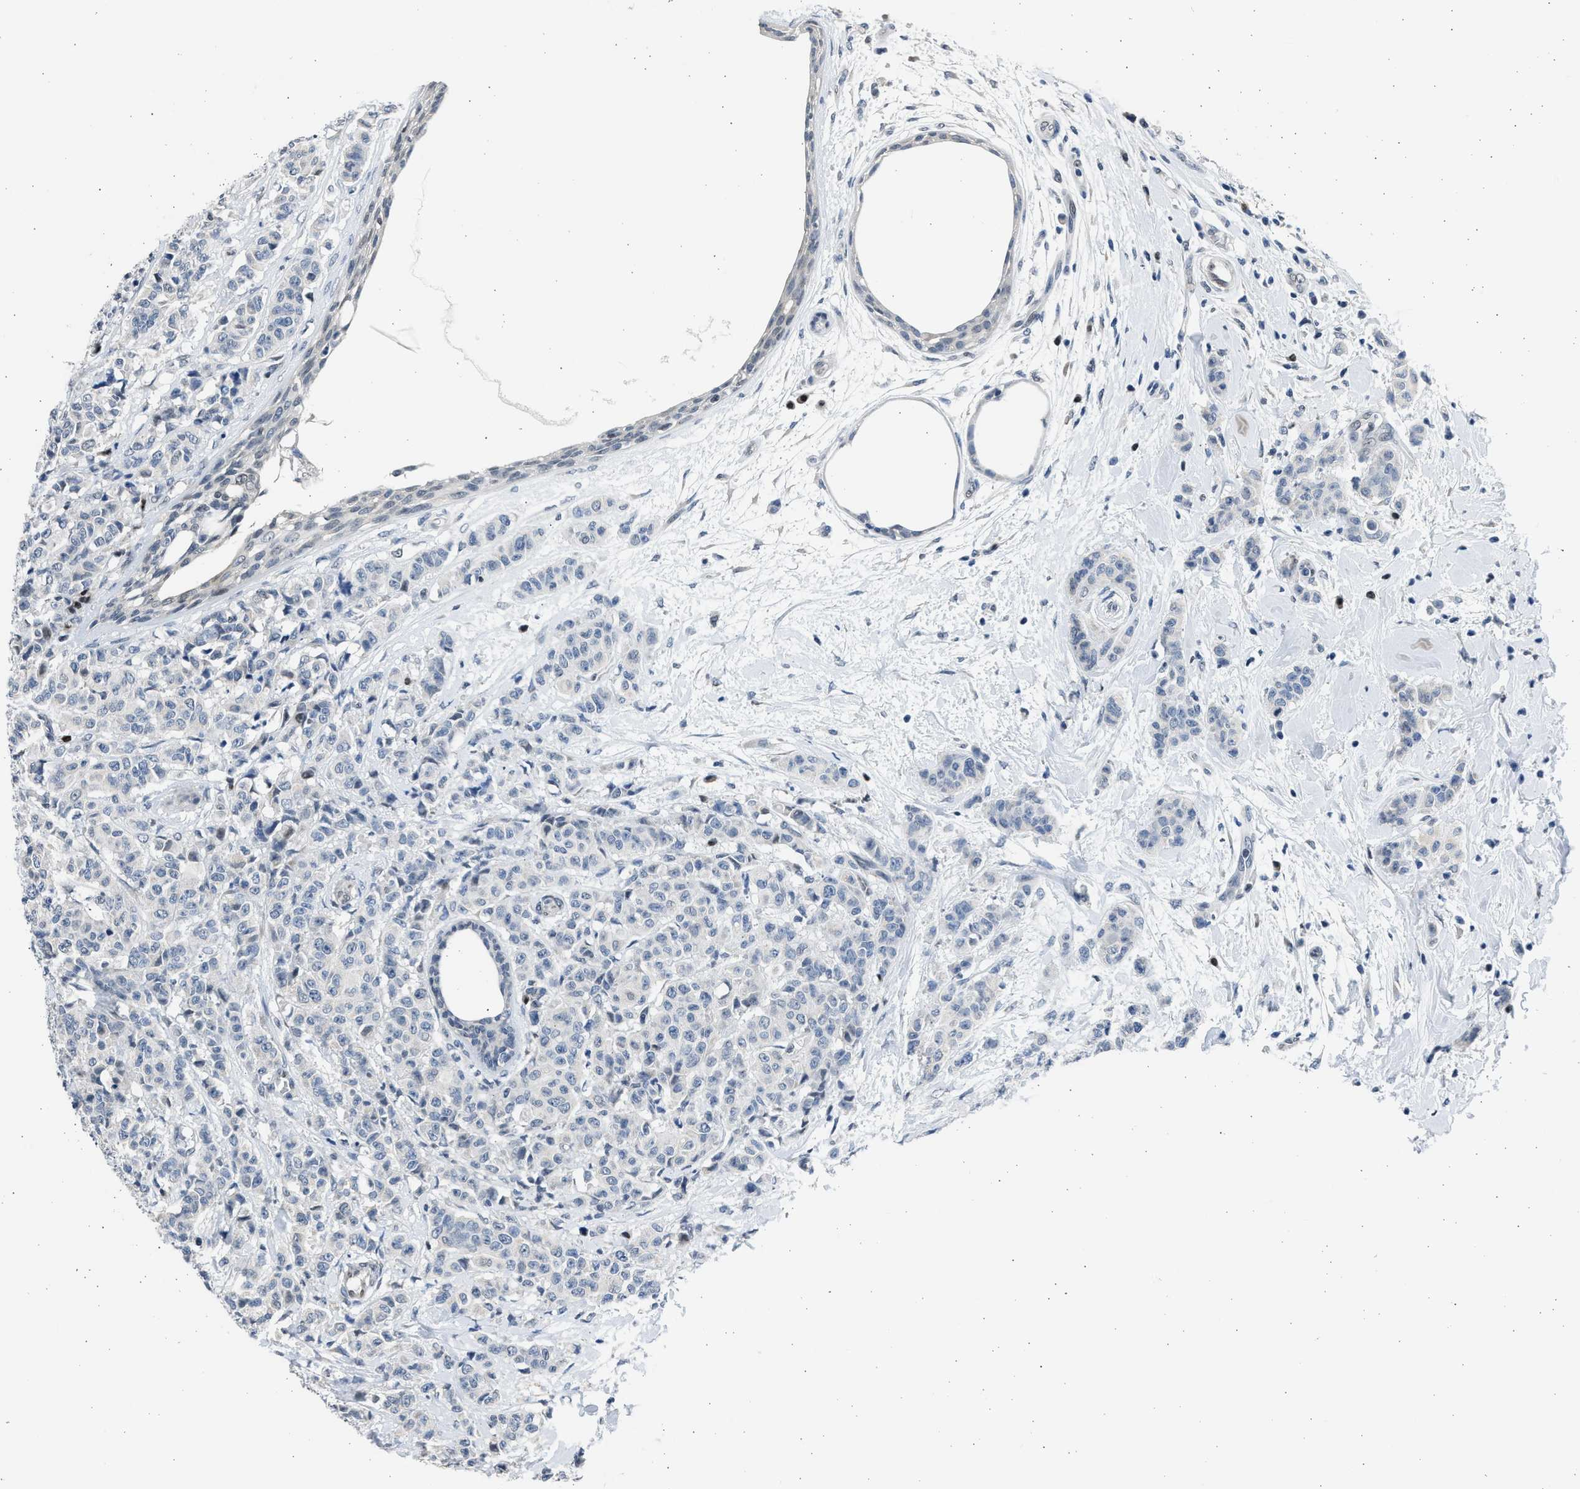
{"staining": {"intensity": "negative", "quantity": "none", "location": "none"}, "tissue": "breast cancer", "cell_type": "Tumor cells", "image_type": "cancer", "snomed": [{"axis": "morphology", "description": "Normal tissue, NOS"}, {"axis": "morphology", "description": "Duct carcinoma"}, {"axis": "topography", "description": "Breast"}], "caption": "Human invasive ductal carcinoma (breast) stained for a protein using IHC exhibits no positivity in tumor cells.", "gene": "HMGN3", "patient": {"sex": "female", "age": 40}}